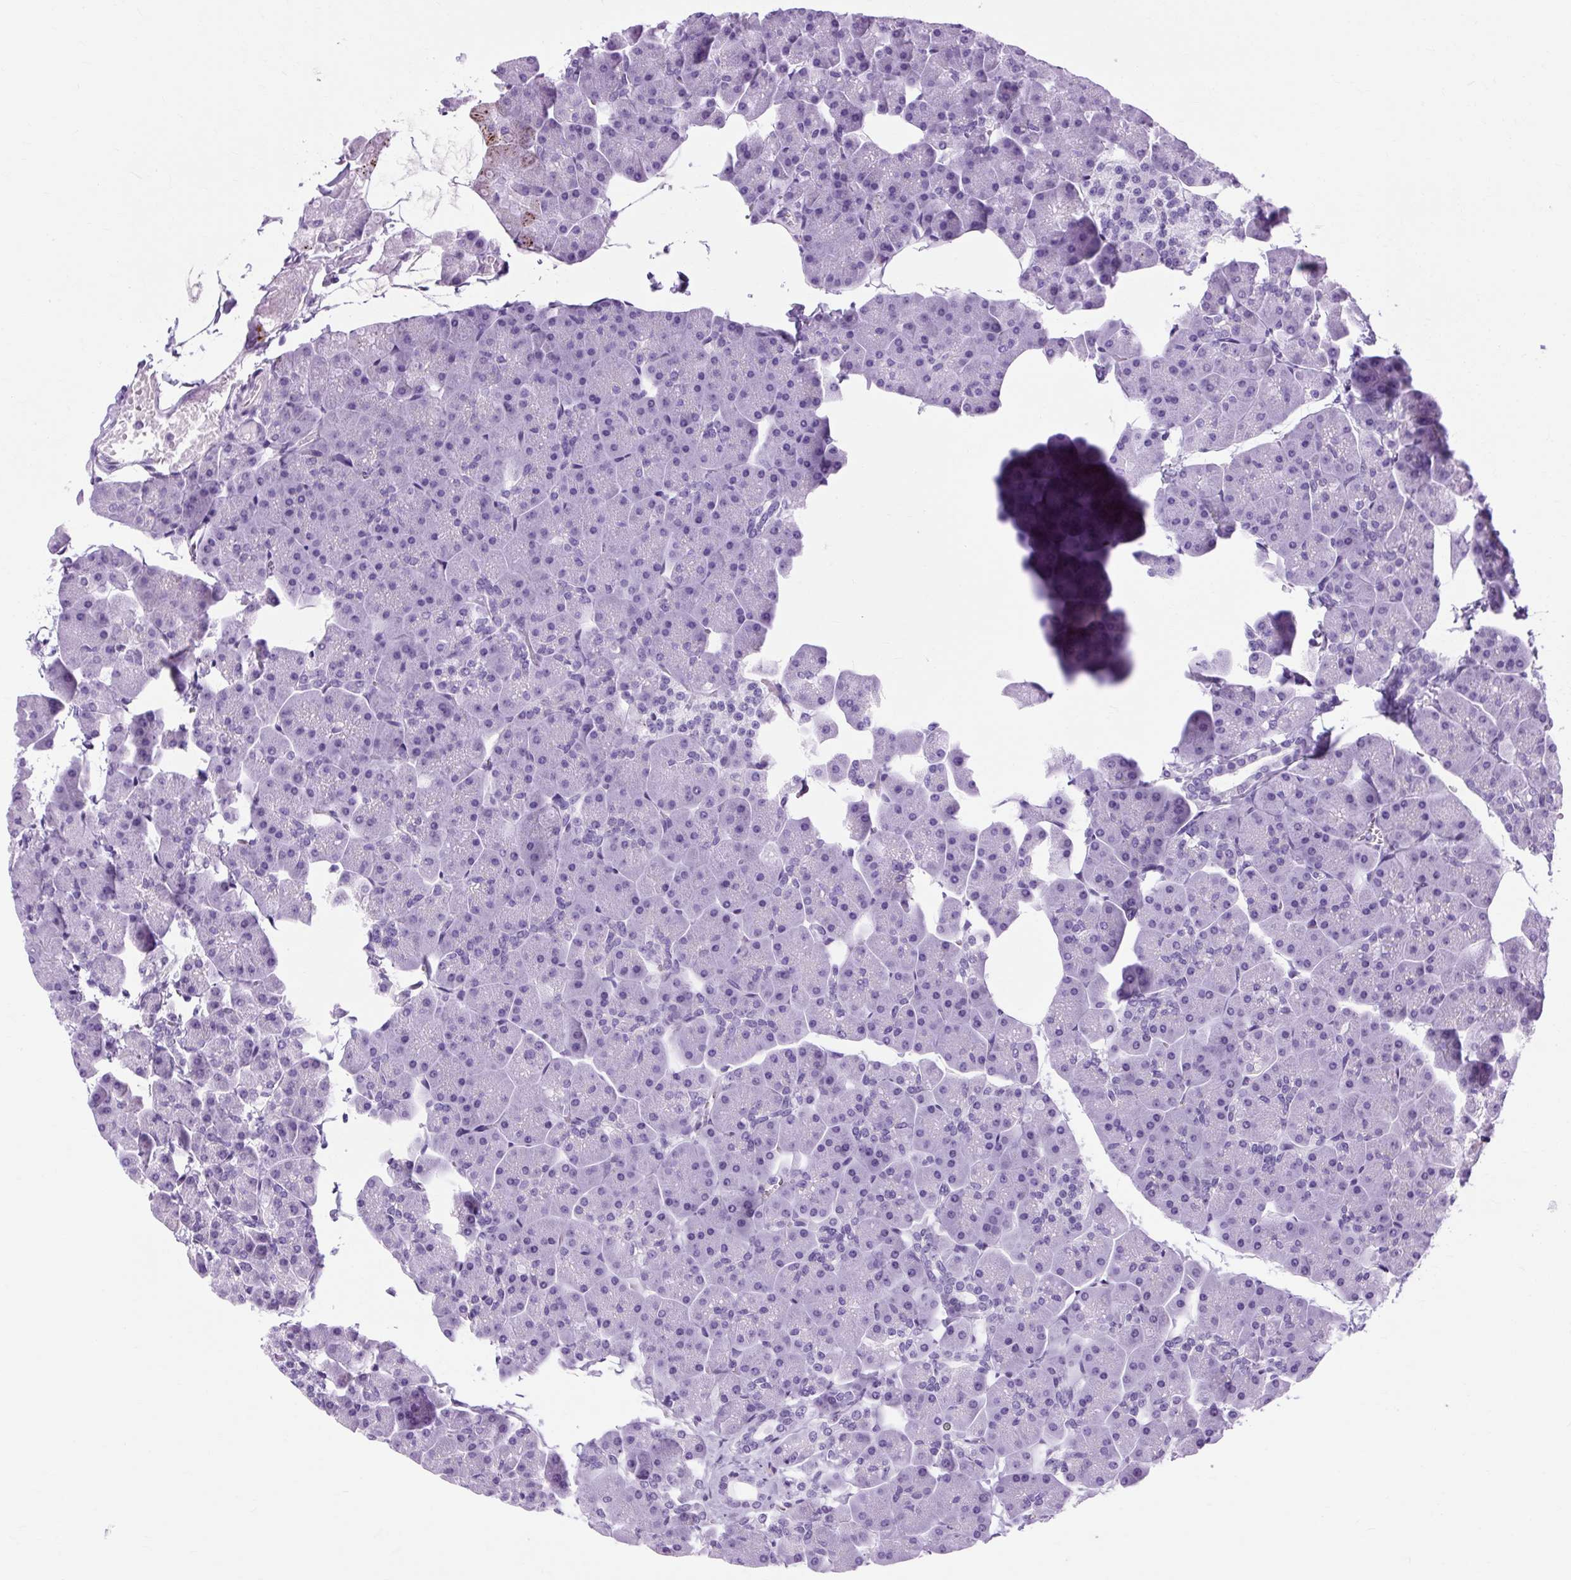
{"staining": {"intensity": "negative", "quantity": "none", "location": "none"}, "tissue": "pancreas", "cell_type": "Exocrine glandular cells", "image_type": "normal", "snomed": [{"axis": "morphology", "description": "Normal tissue, NOS"}, {"axis": "topography", "description": "Pancreas"}], "caption": "IHC histopathology image of unremarkable pancreas: pancreas stained with DAB (3,3'-diaminobenzidine) demonstrates no significant protein positivity in exocrine glandular cells. (DAB IHC with hematoxylin counter stain).", "gene": "OOEP", "patient": {"sex": "male", "age": 35}}